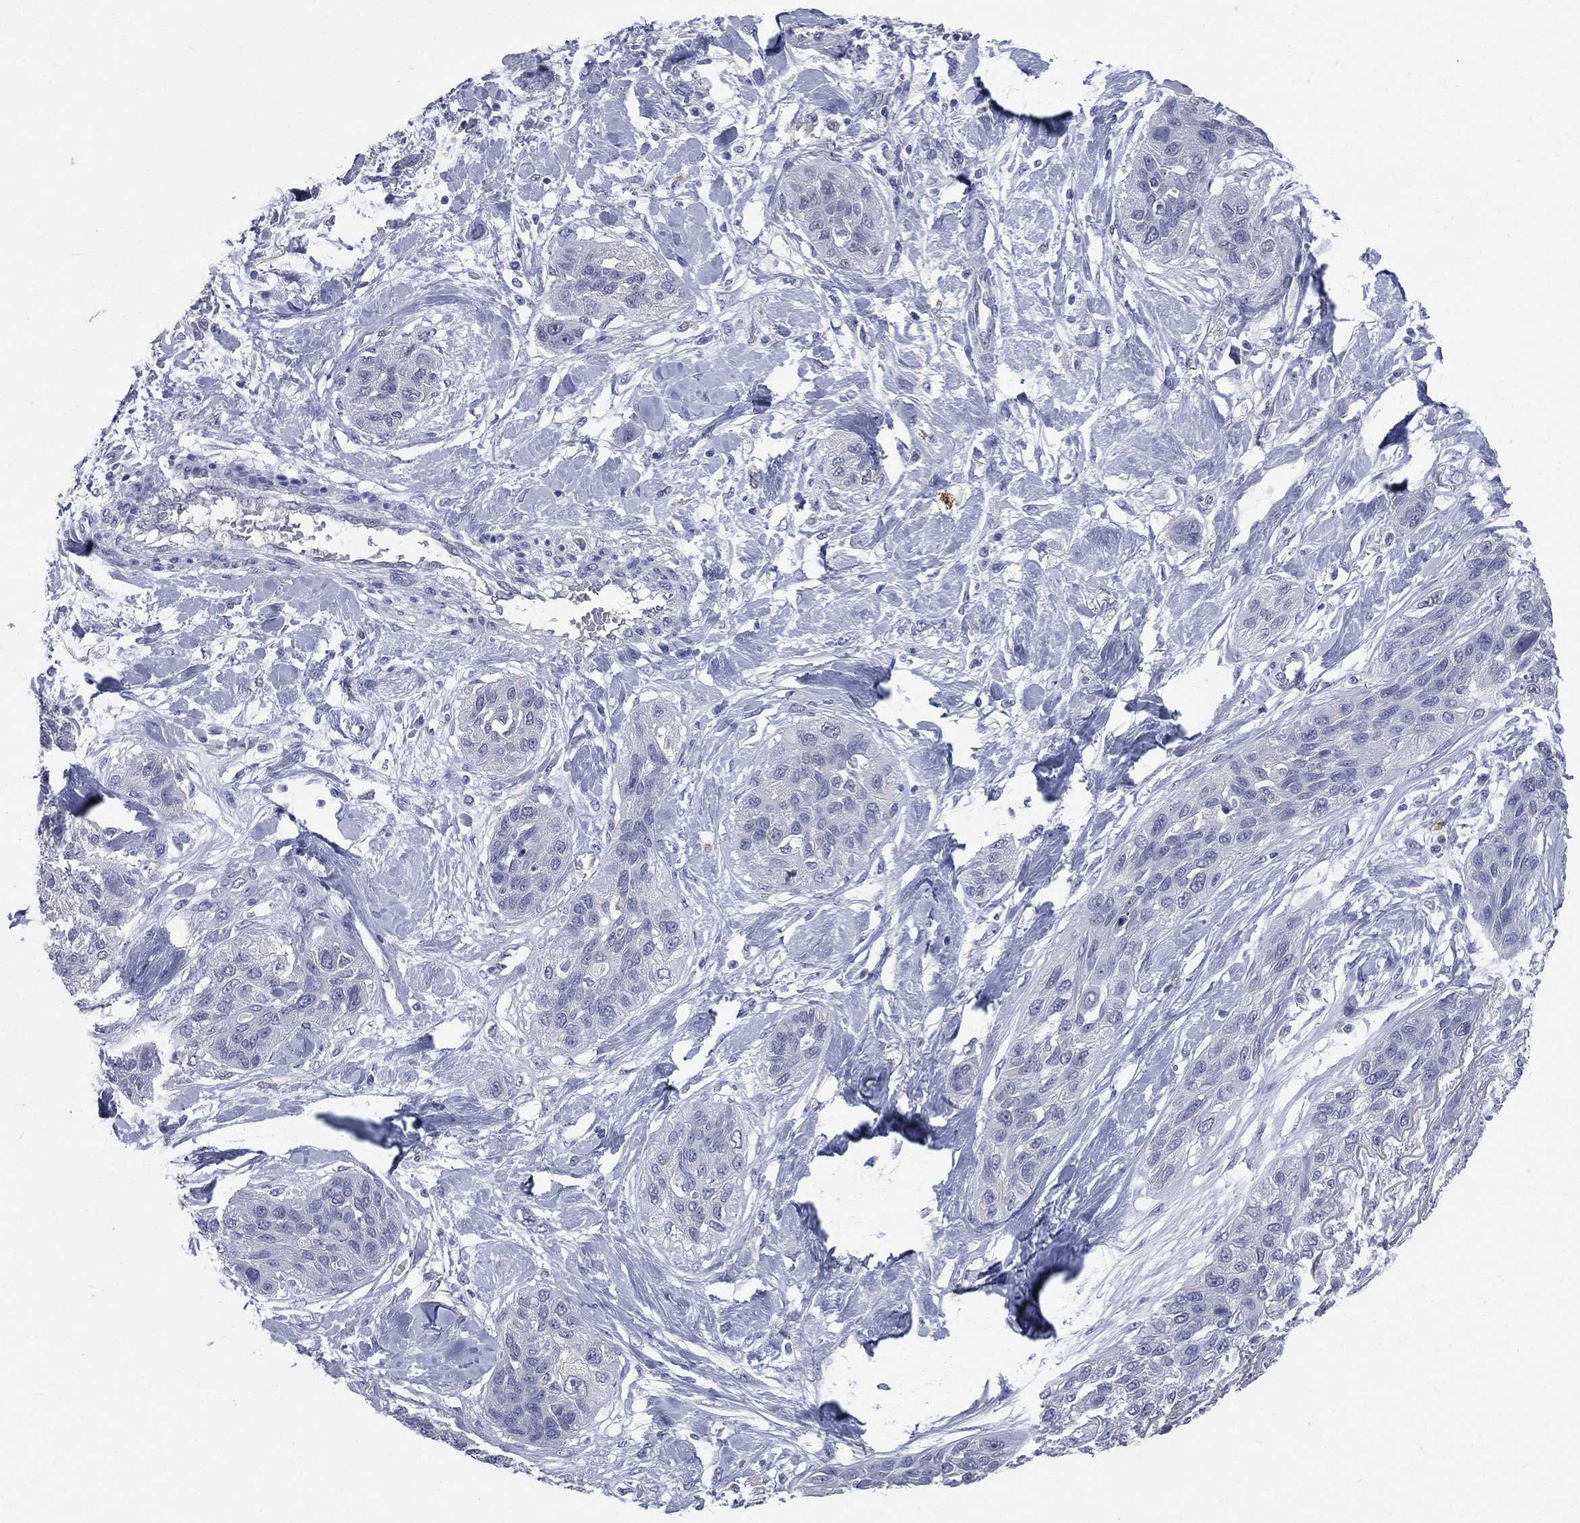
{"staining": {"intensity": "negative", "quantity": "none", "location": "none"}, "tissue": "lung cancer", "cell_type": "Tumor cells", "image_type": "cancer", "snomed": [{"axis": "morphology", "description": "Squamous cell carcinoma, NOS"}, {"axis": "topography", "description": "Lung"}], "caption": "Image shows no protein positivity in tumor cells of lung cancer (squamous cell carcinoma) tissue. The staining is performed using DAB (3,3'-diaminobenzidine) brown chromogen with nuclei counter-stained in using hematoxylin.", "gene": "AKAP3", "patient": {"sex": "female", "age": 70}}